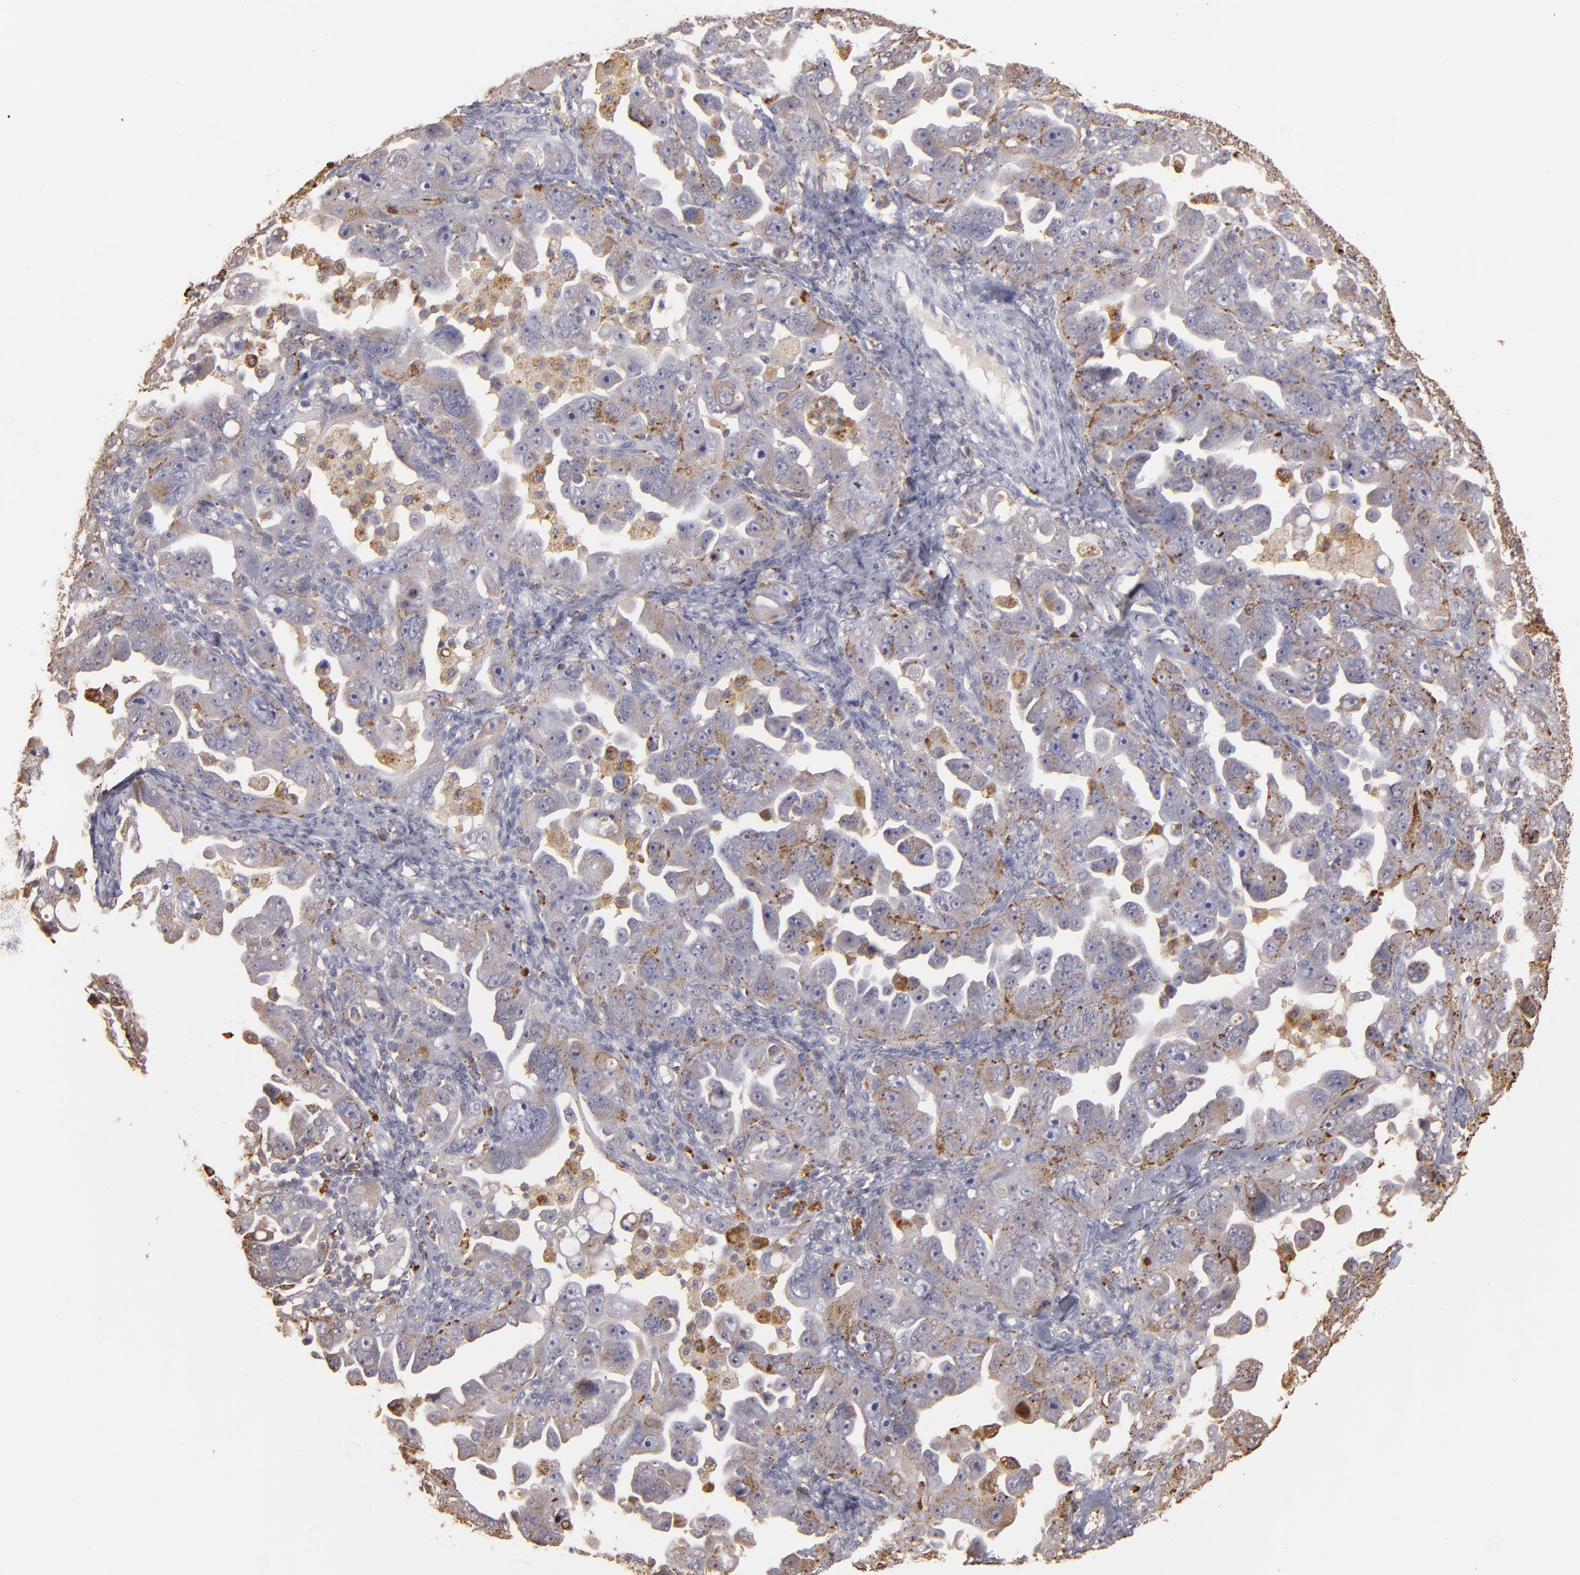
{"staining": {"intensity": "moderate", "quantity": ">75%", "location": "cytoplasmic/membranous"}, "tissue": "ovarian cancer", "cell_type": "Tumor cells", "image_type": "cancer", "snomed": [{"axis": "morphology", "description": "Cystadenocarcinoma, serous, NOS"}, {"axis": "topography", "description": "Ovary"}], "caption": "Moderate cytoplasmic/membranous protein positivity is appreciated in approximately >75% of tumor cells in ovarian cancer. Nuclei are stained in blue.", "gene": "TRAF1", "patient": {"sex": "female", "age": 66}}